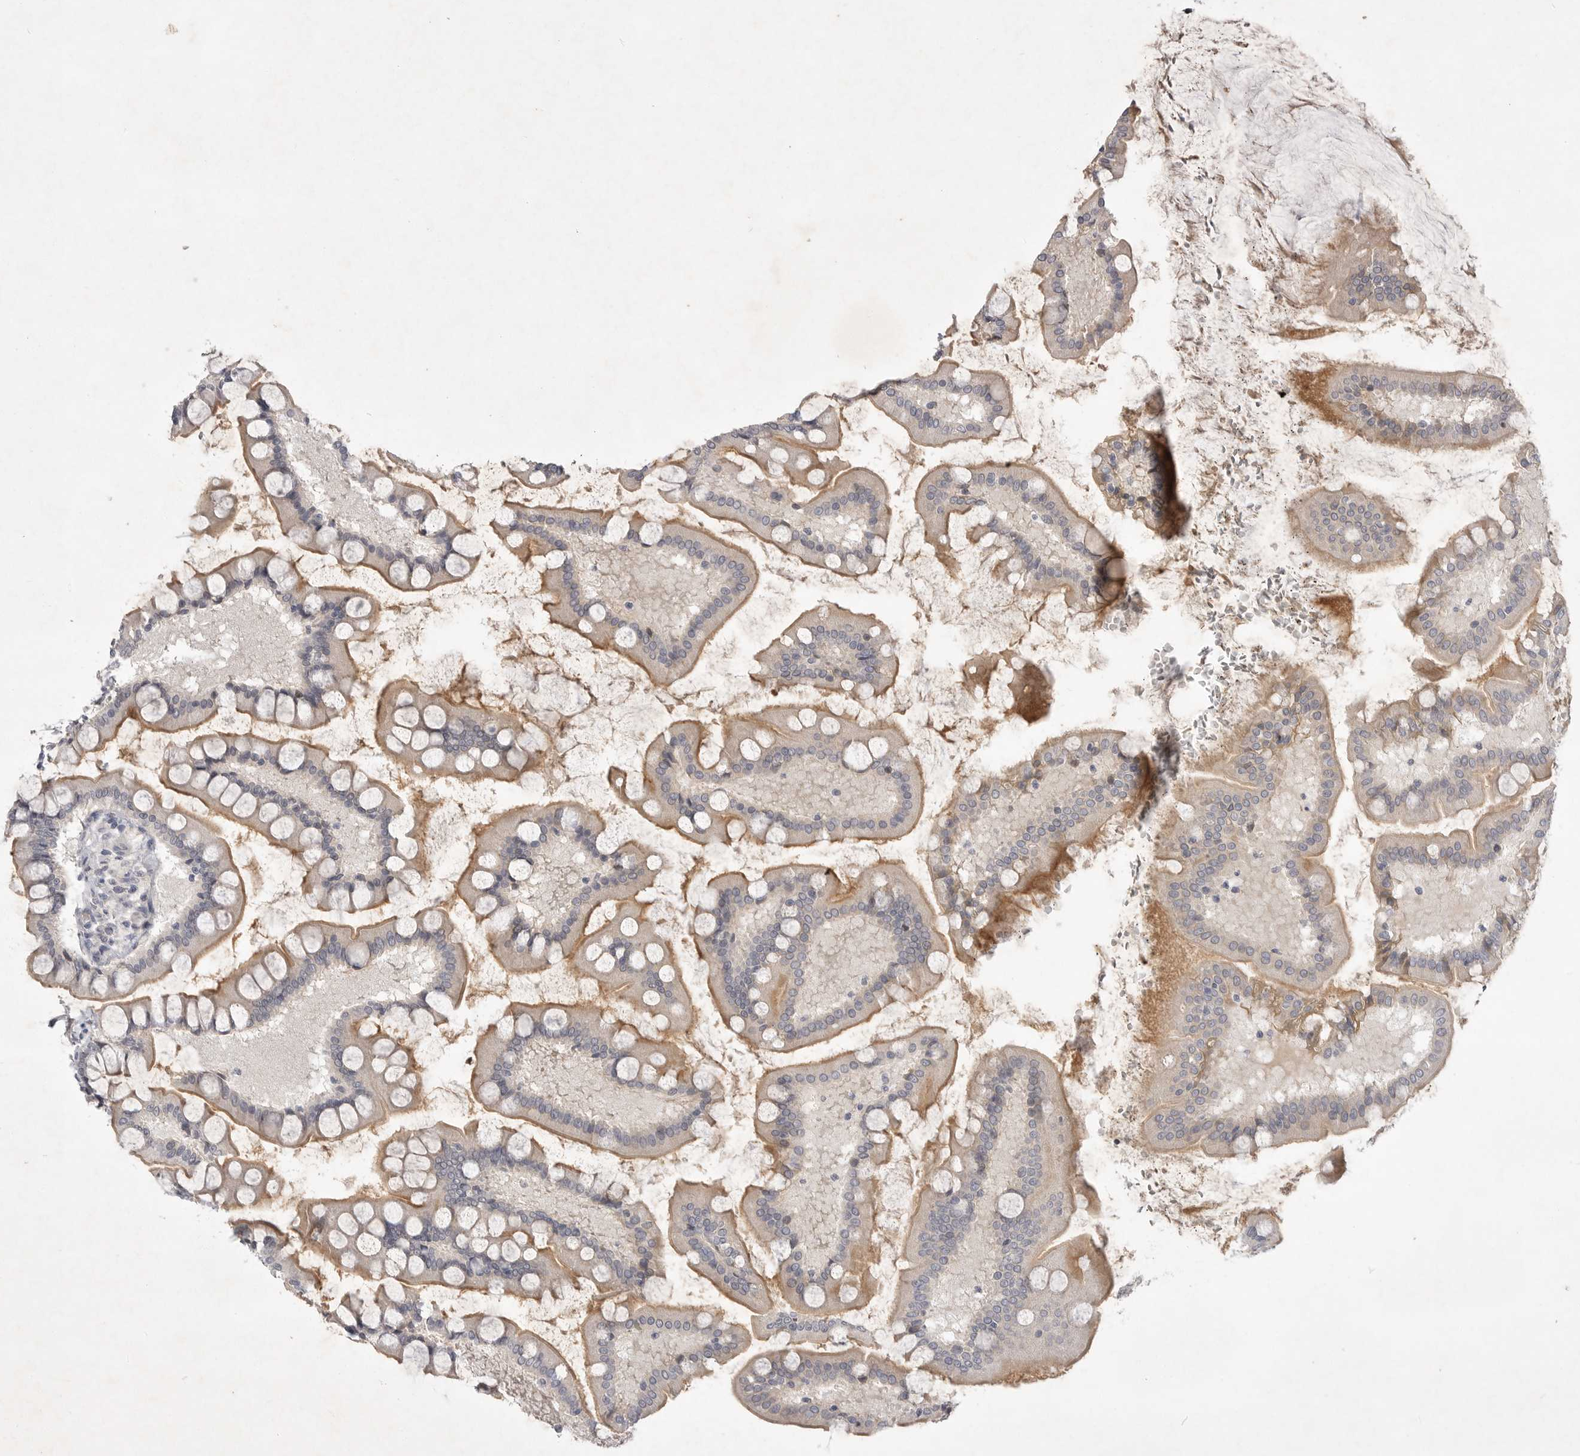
{"staining": {"intensity": "moderate", "quantity": ">75%", "location": "cytoplasmic/membranous"}, "tissue": "small intestine", "cell_type": "Glandular cells", "image_type": "normal", "snomed": [{"axis": "morphology", "description": "Normal tissue, NOS"}, {"axis": "topography", "description": "Small intestine"}], "caption": "This is a photomicrograph of IHC staining of normal small intestine, which shows moderate expression in the cytoplasmic/membranous of glandular cells.", "gene": "ITGAD", "patient": {"sex": "male", "age": 41}}